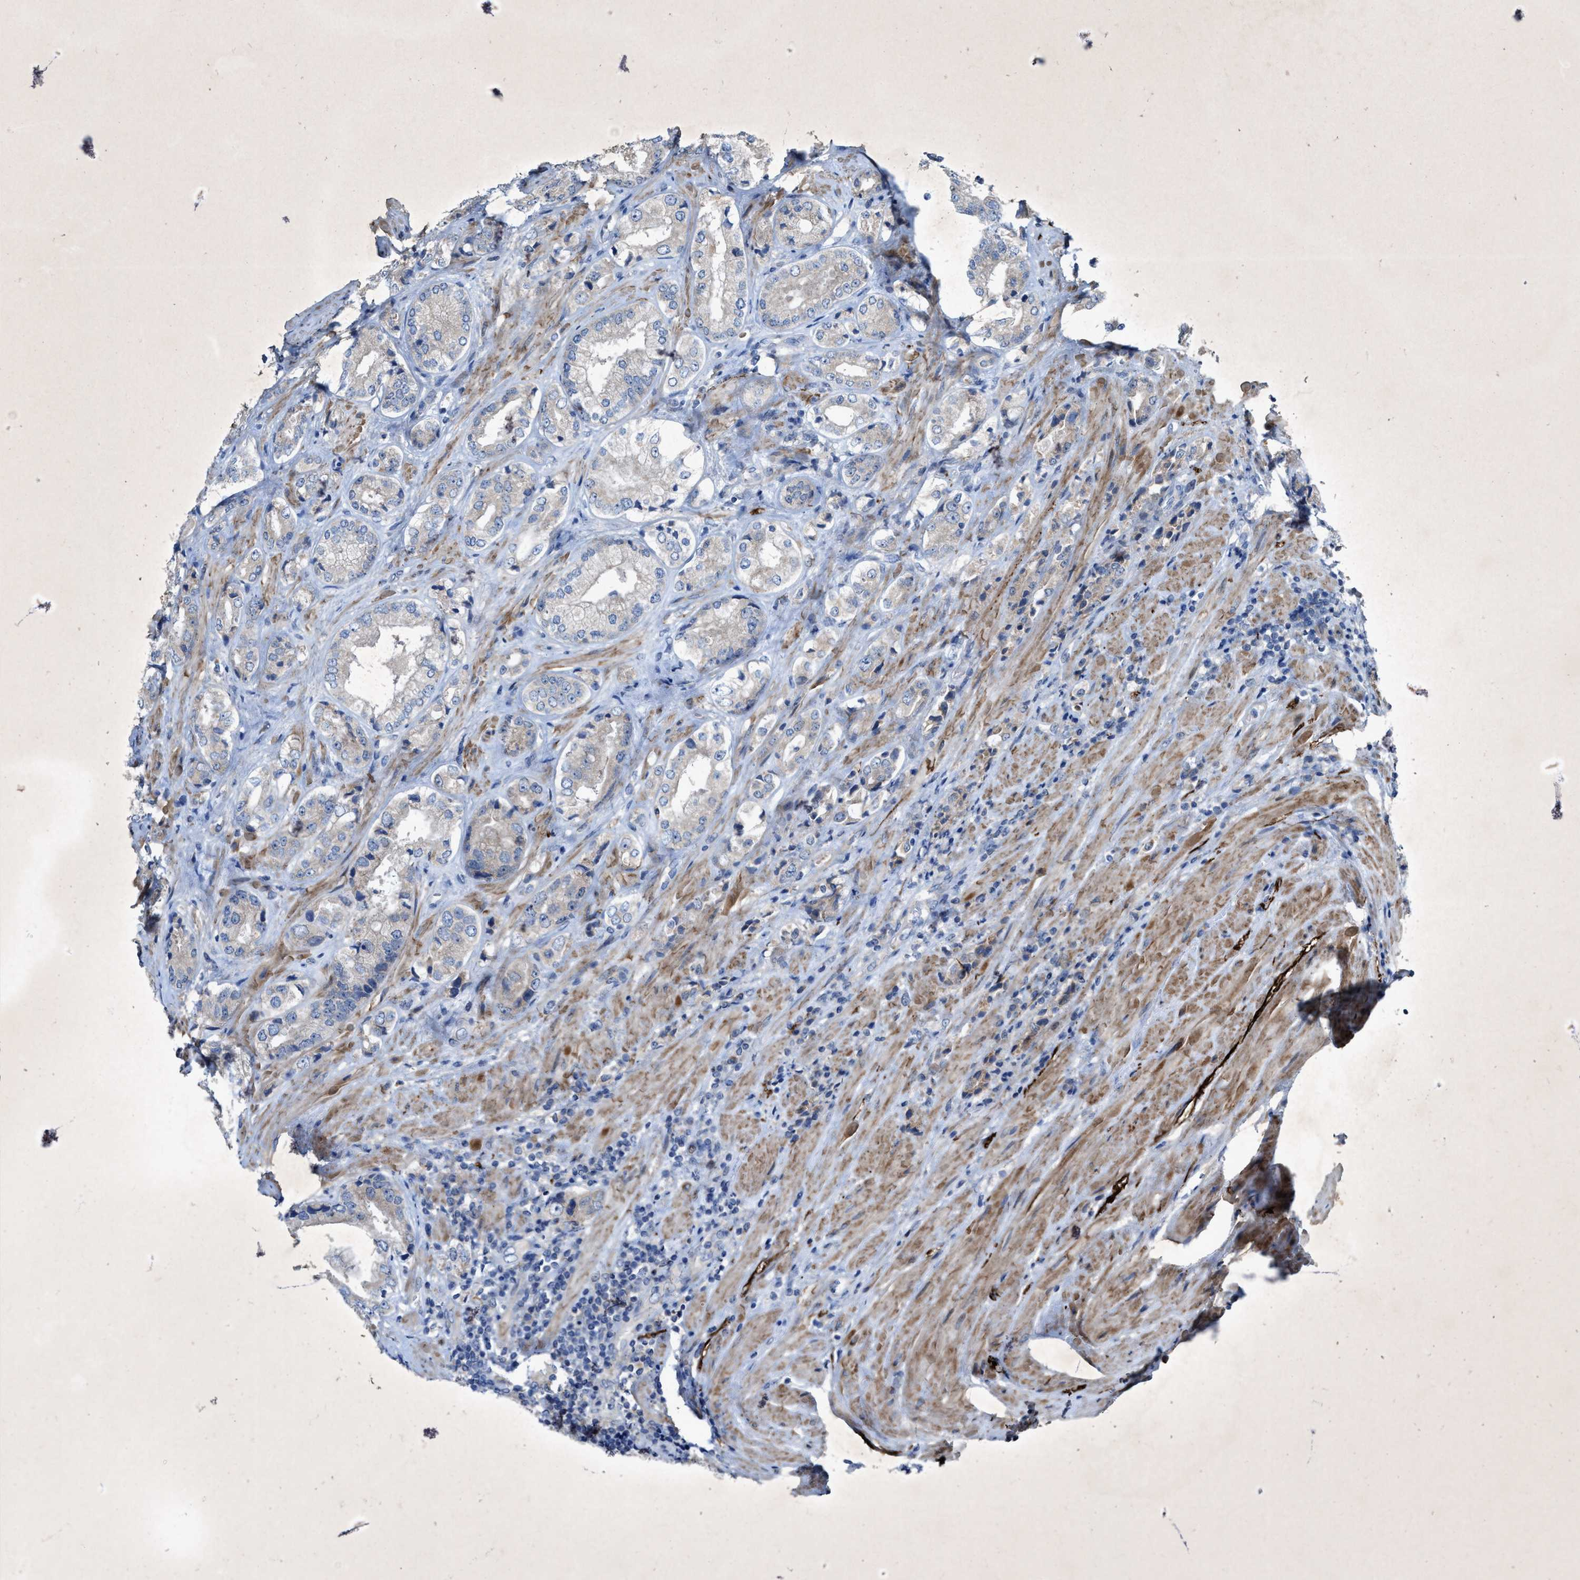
{"staining": {"intensity": "negative", "quantity": "none", "location": "none"}, "tissue": "prostate cancer", "cell_type": "Tumor cells", "image_type": "cancer", "snomed": [{"axis": "morphology", "description": "Adenocarcinoma, High grade"}, {"axis": "topography", "description": "Prostate"}], "caption": "Human prostate adenocarcinoma (high-grade) stained for a protein using immunohistochemistry exhibits no expression in tumor cells.", "gene": "URGCP", "patient": {"sex": "male", "age": 61}}